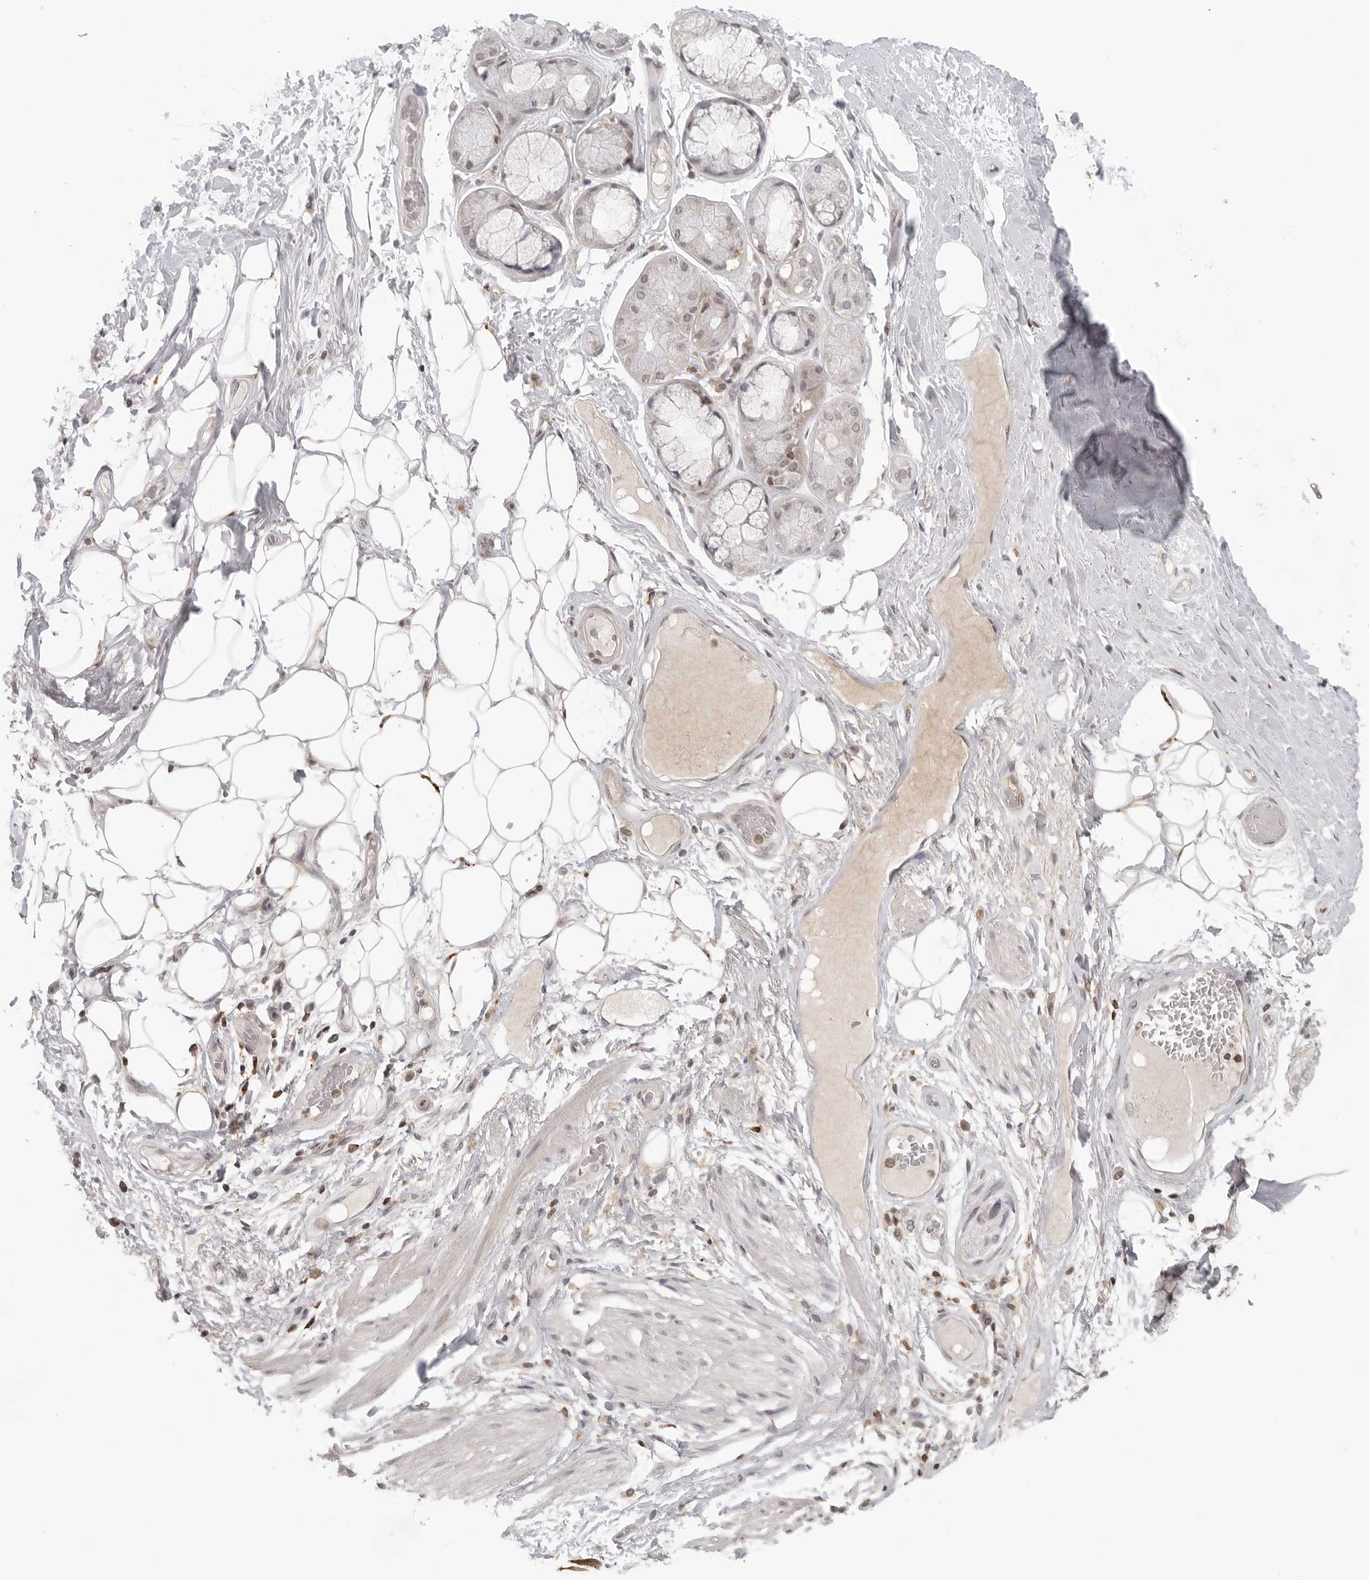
{"staining": {"intensity": "weak", "quantity": "<25%", "location": "nuclear"}, "tissue": "adipose tissue", "cell_type": "Adipocytes", "image_type": "normal", "snomed": [{"axis": "morphology", "description": "Normal tissue, NOS"}, {"axis": "topography", "description": "Bronchus"}], "caption": "DAB immunohistochemical staining of benign human adipose tissue exhibits no significant expression in adipocytes. (Stains: DAB (3,3'-diaminobenzidine) immunohistochemistry with hematoxylin counter stain, Microscopy: brightfield microscopy at high magnification).", "gene": "SH3KBP1", "patient": {"sex": "male", "age": 66}}